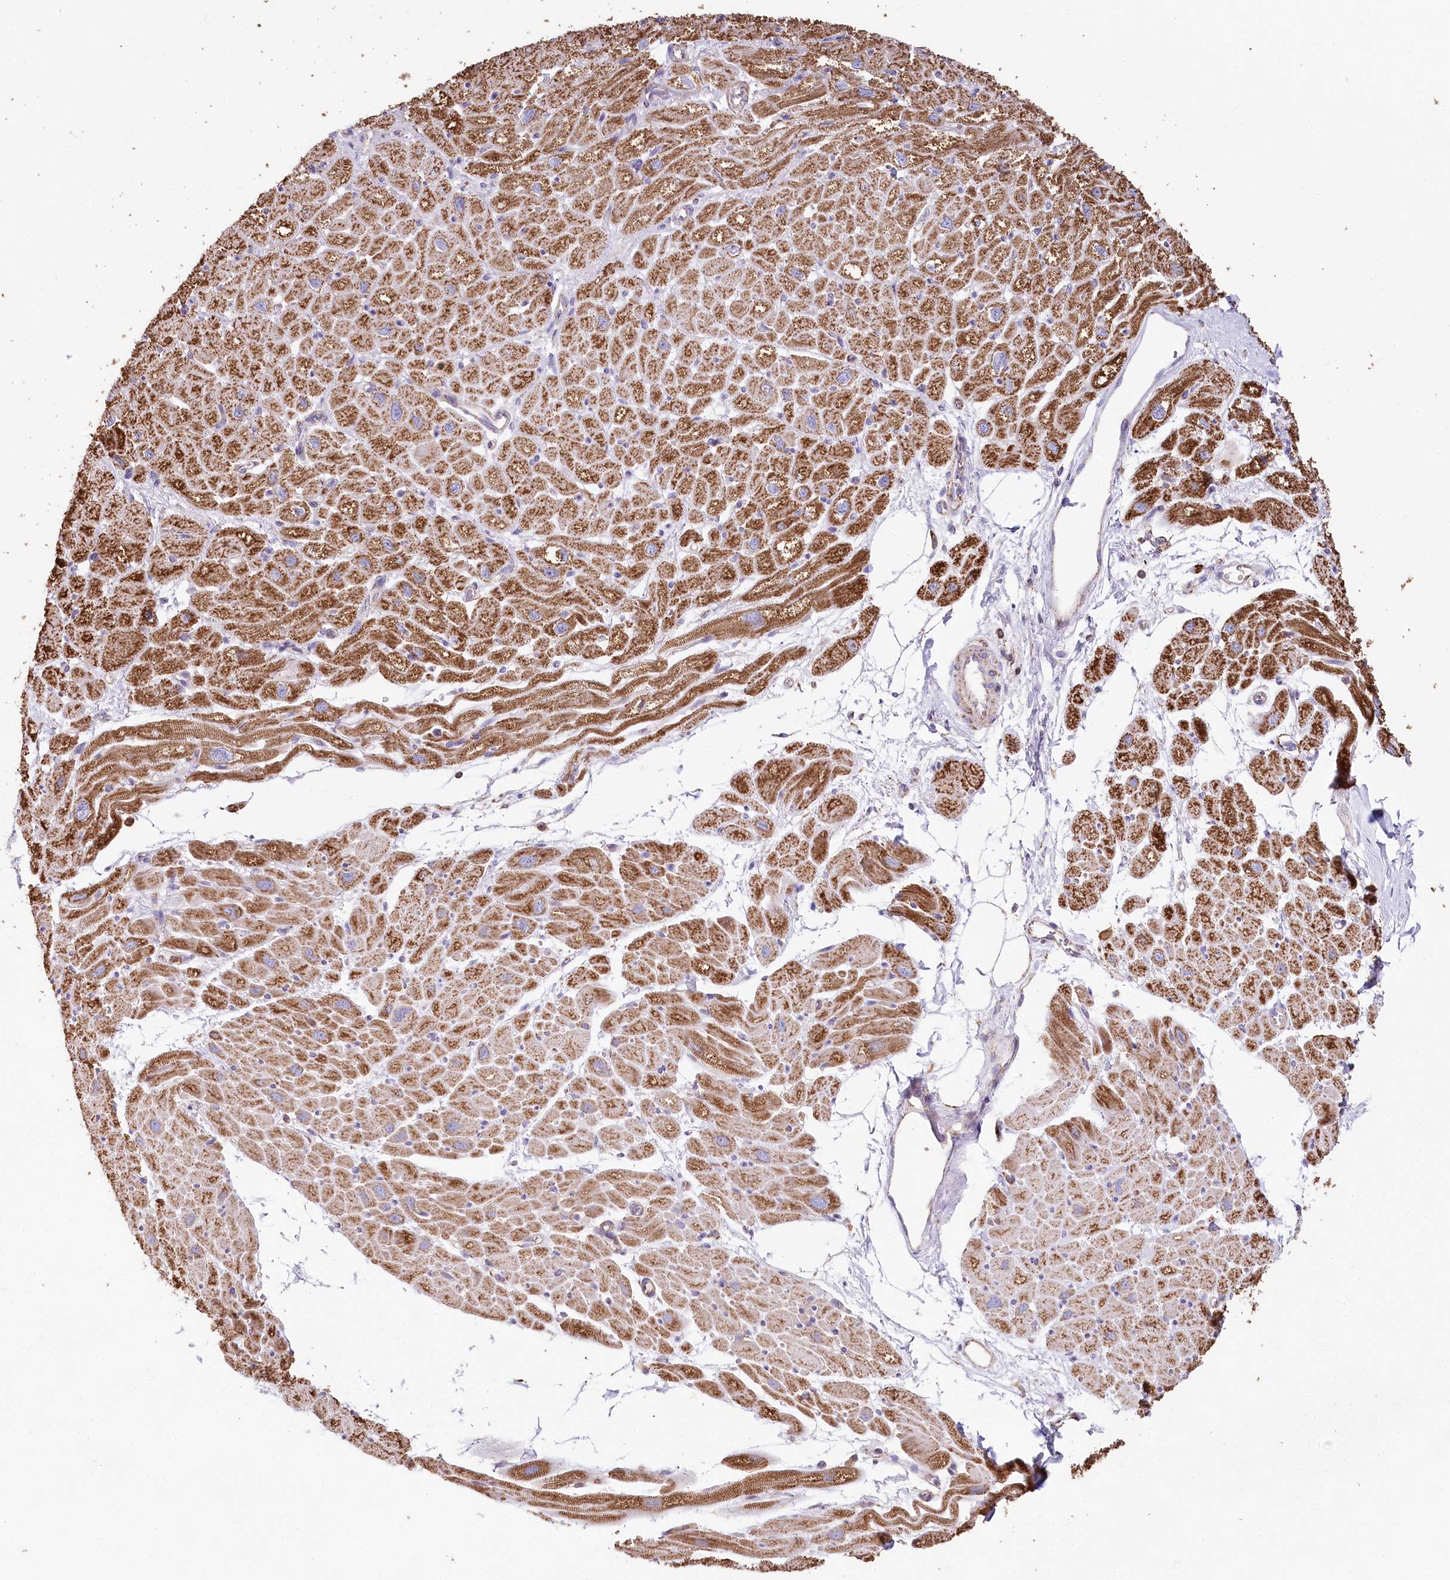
{"staining": {"intensity": "moderate", "quantity": ">75%", "location": "cytoplasmic/membranous"}, "tissue": "heart muscle", "cell_type": "Cardiomyocytes", "image_type": "normal", "snomed": [{"axis": "morphology", "description": "Normal tissue, NOS"}, {"axis": "topography", "description": "Heart"}], "caption": "Protein expression by immunohistochemistry demonstrates moderate cytoplasmic/membranous expression in about >75% of cardiomyocytes in benign heart muscle.", "gene": "TASOR2", "patient": {"sex": "male", "age": 50}}